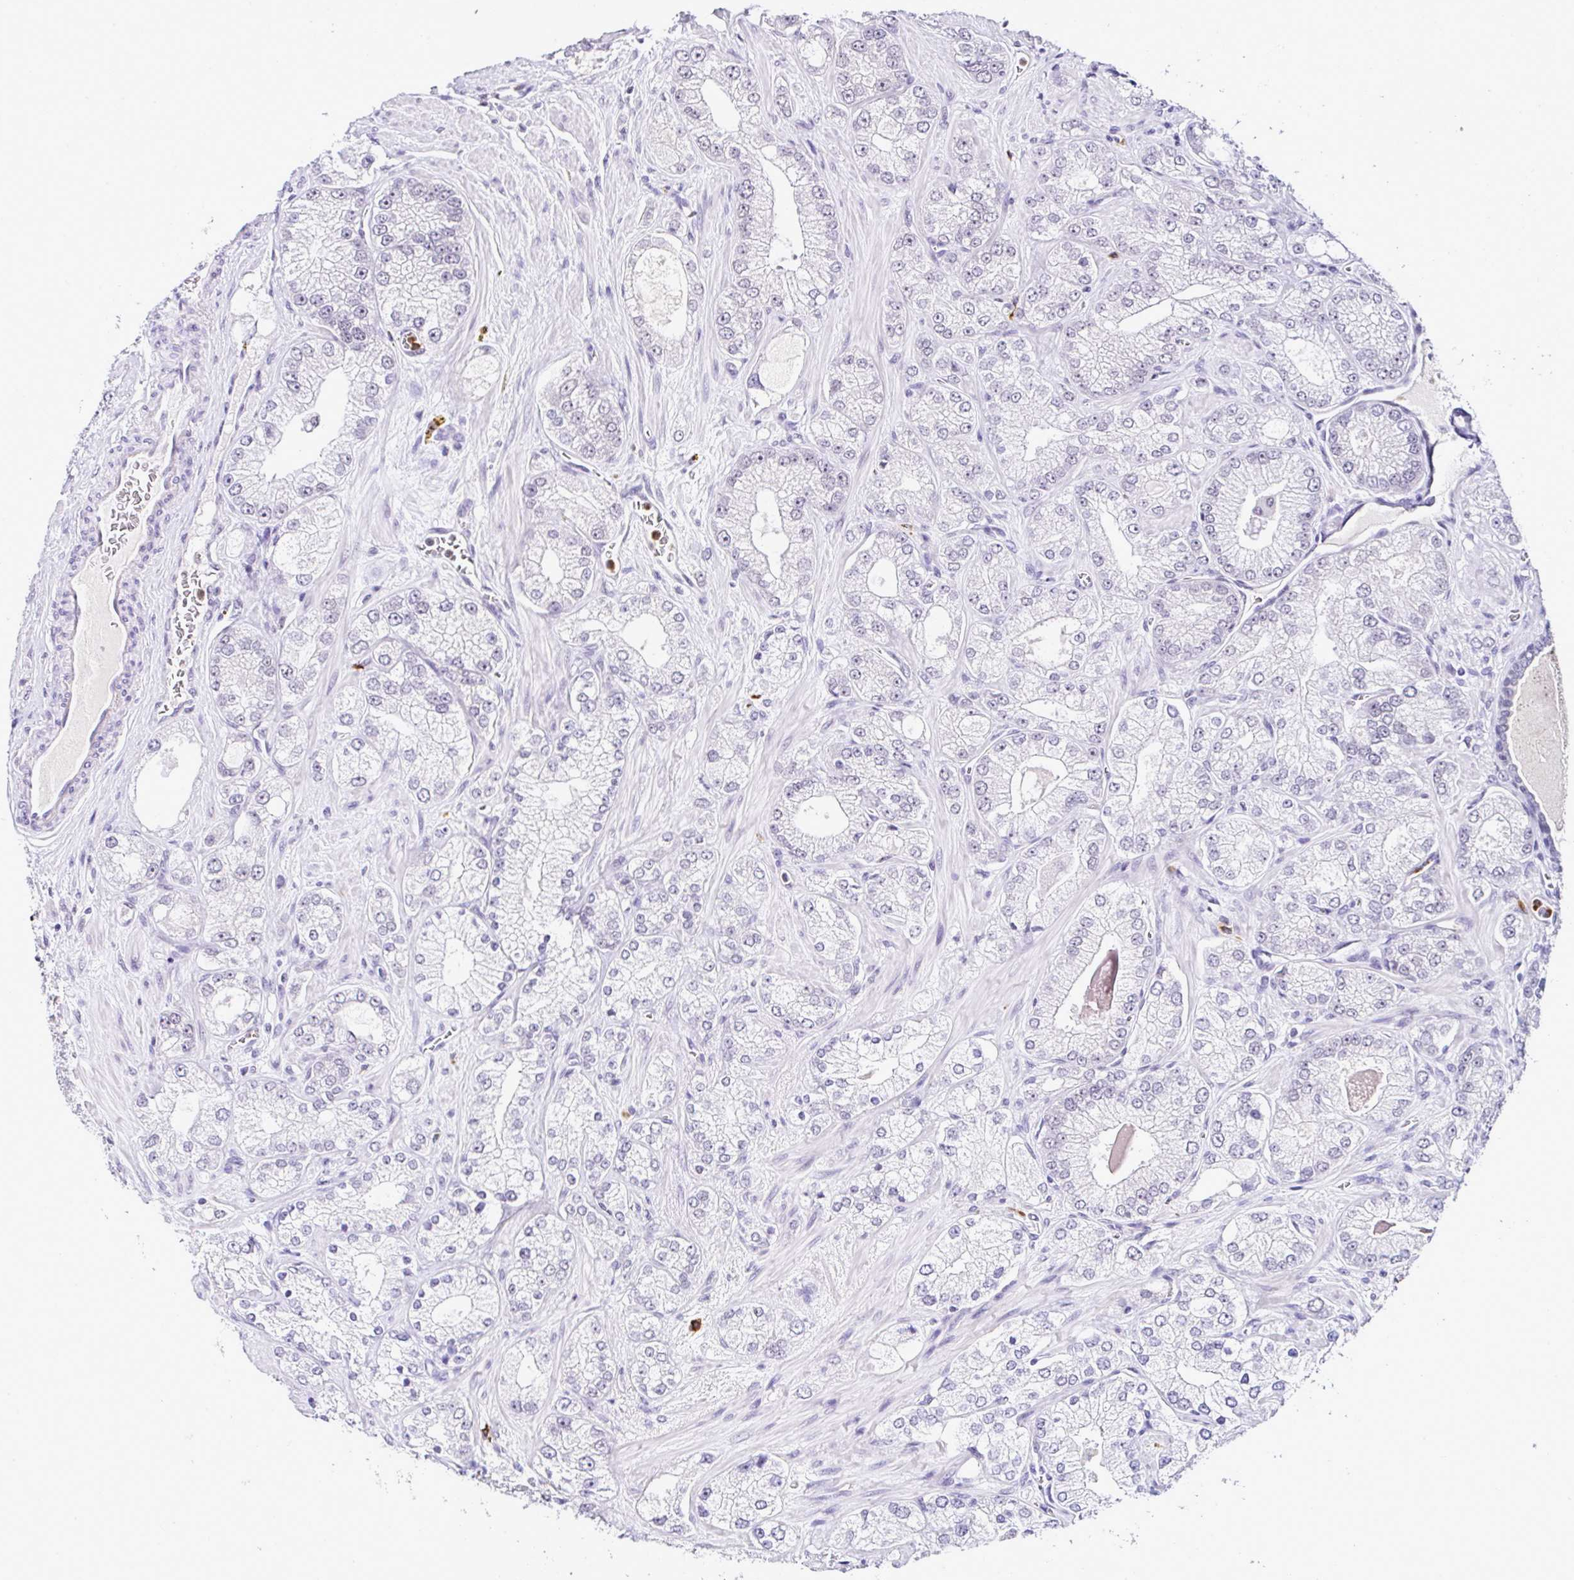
{"staining": {"intensity": "weak", "quantity": "<25%", "location": "nuclear"}, "tissue": "prostate cancer", "cell_type": "Tumor cells", "image_type": "cancer", "snomed": [{"axis": "morphology", "description": "Normal tissue, NOS"}, {"axis": "morphology", "description": "Adenocarcinoma, High grade"}, {"axis": "topography", "description": "Prostate"}, {"axis": "topography", "description": "Peripheral nerve tissue"}], "caption": "Immunohistochemistry of human prostate cancer (high-grade adenocarcinoma) reveals no positivity in tumor cells.", "gene": "PTPN2", "patient": {"sex": "male", "age": 68}}